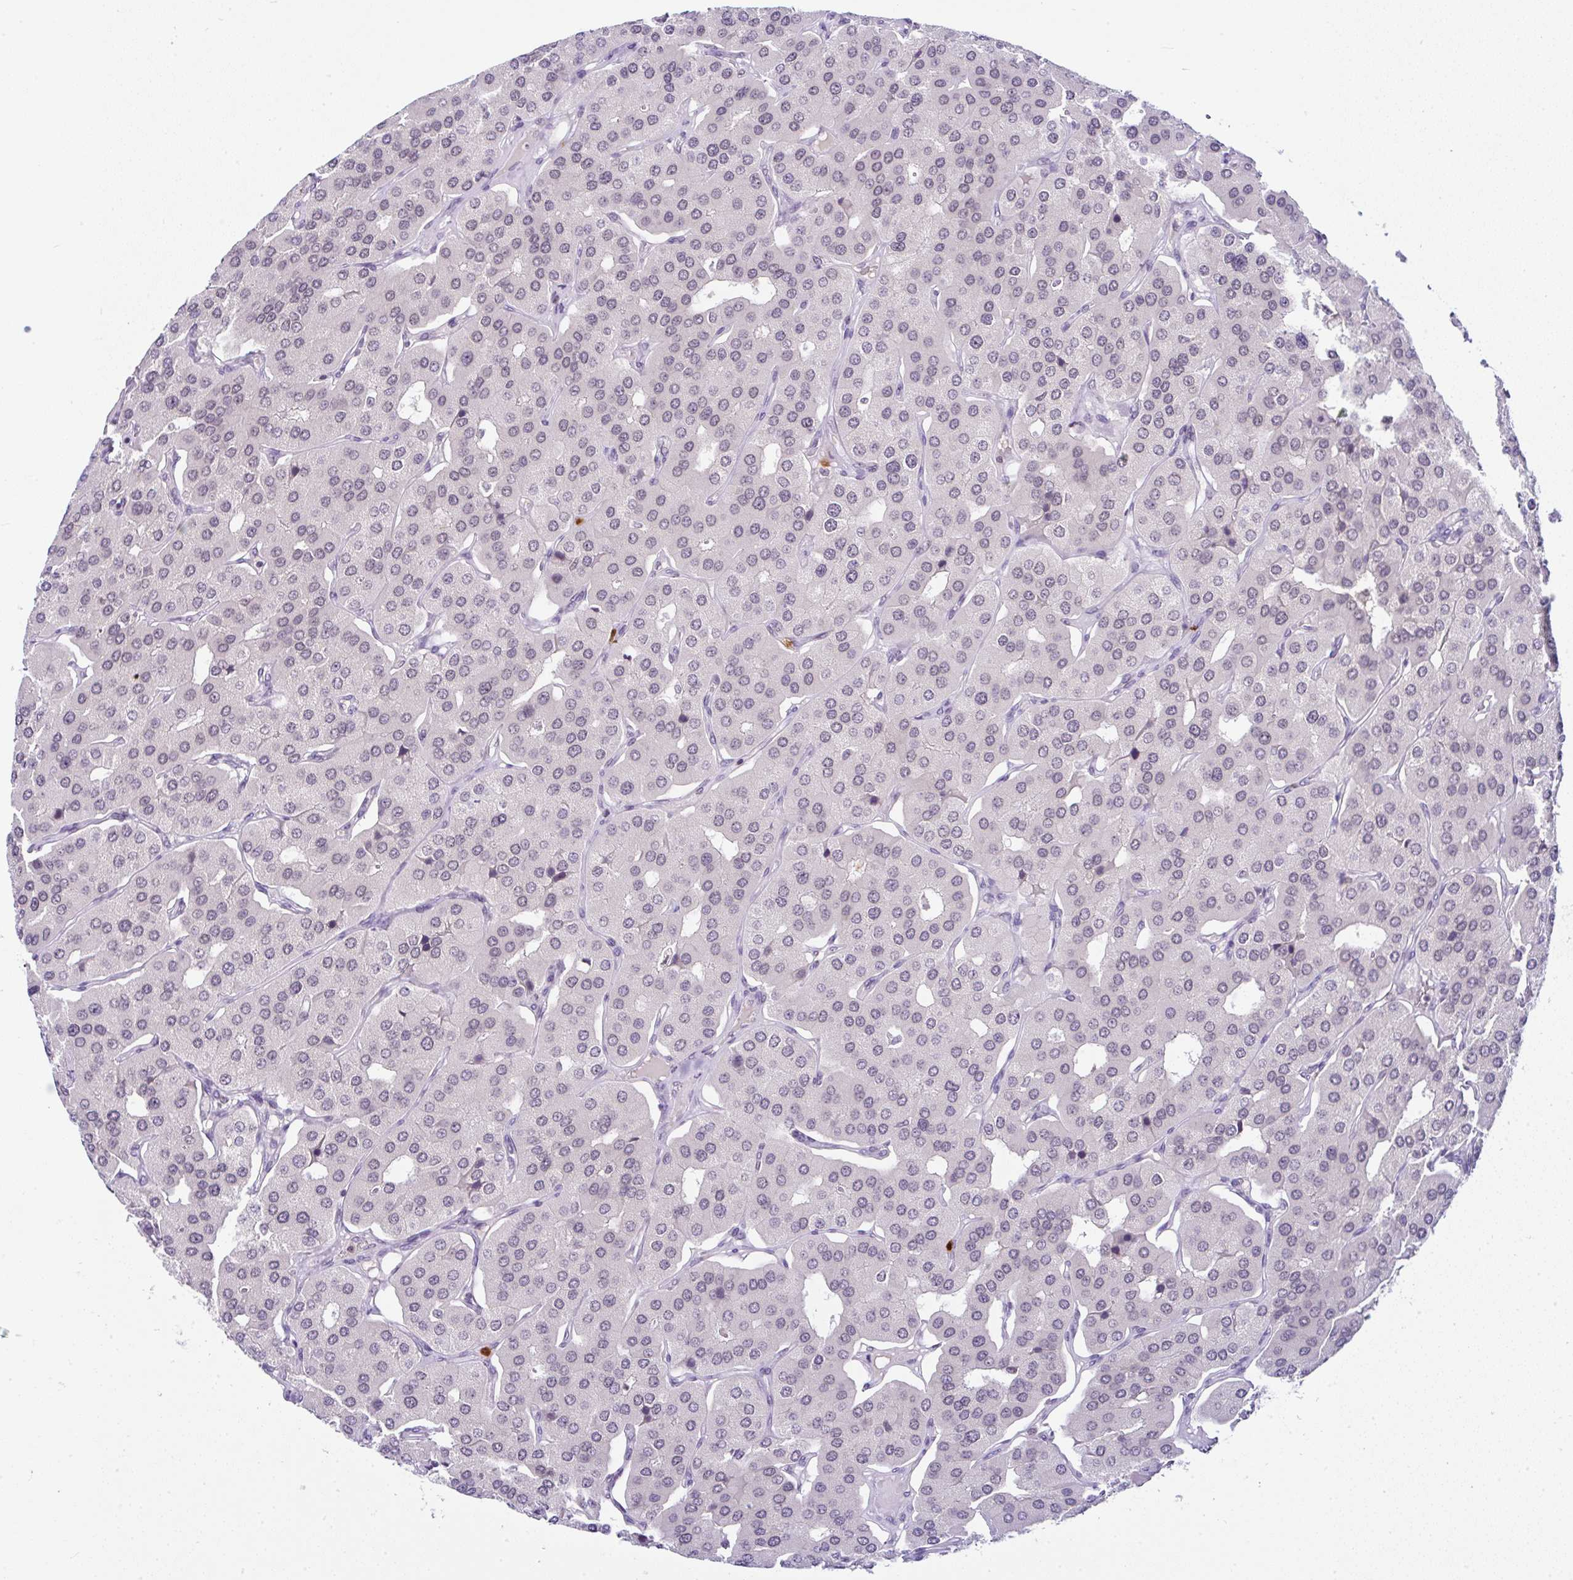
{"staining": {"intensity": "negative", "quantity": "none", "location": "none"}, "tissue": "parathyroid gland", "cell_type": "Glandular cells", "image_type": "normal", "snomed": [{"axis": "morphology", "description": "Normal tissue, NOS"}, {"axis": "morphology", "description": "Adenoma, NOS"}, {"axis": "topography", "description": "Parathyroid gland"}], "caption": "Glandular cells are negative for brown protein staining in normal parathyroid gland. (DAB IHC visualized using brightfield microscopy, high magnification).", "gene": "PTPN2", "patient": {"sex": "female", "age": 86}}